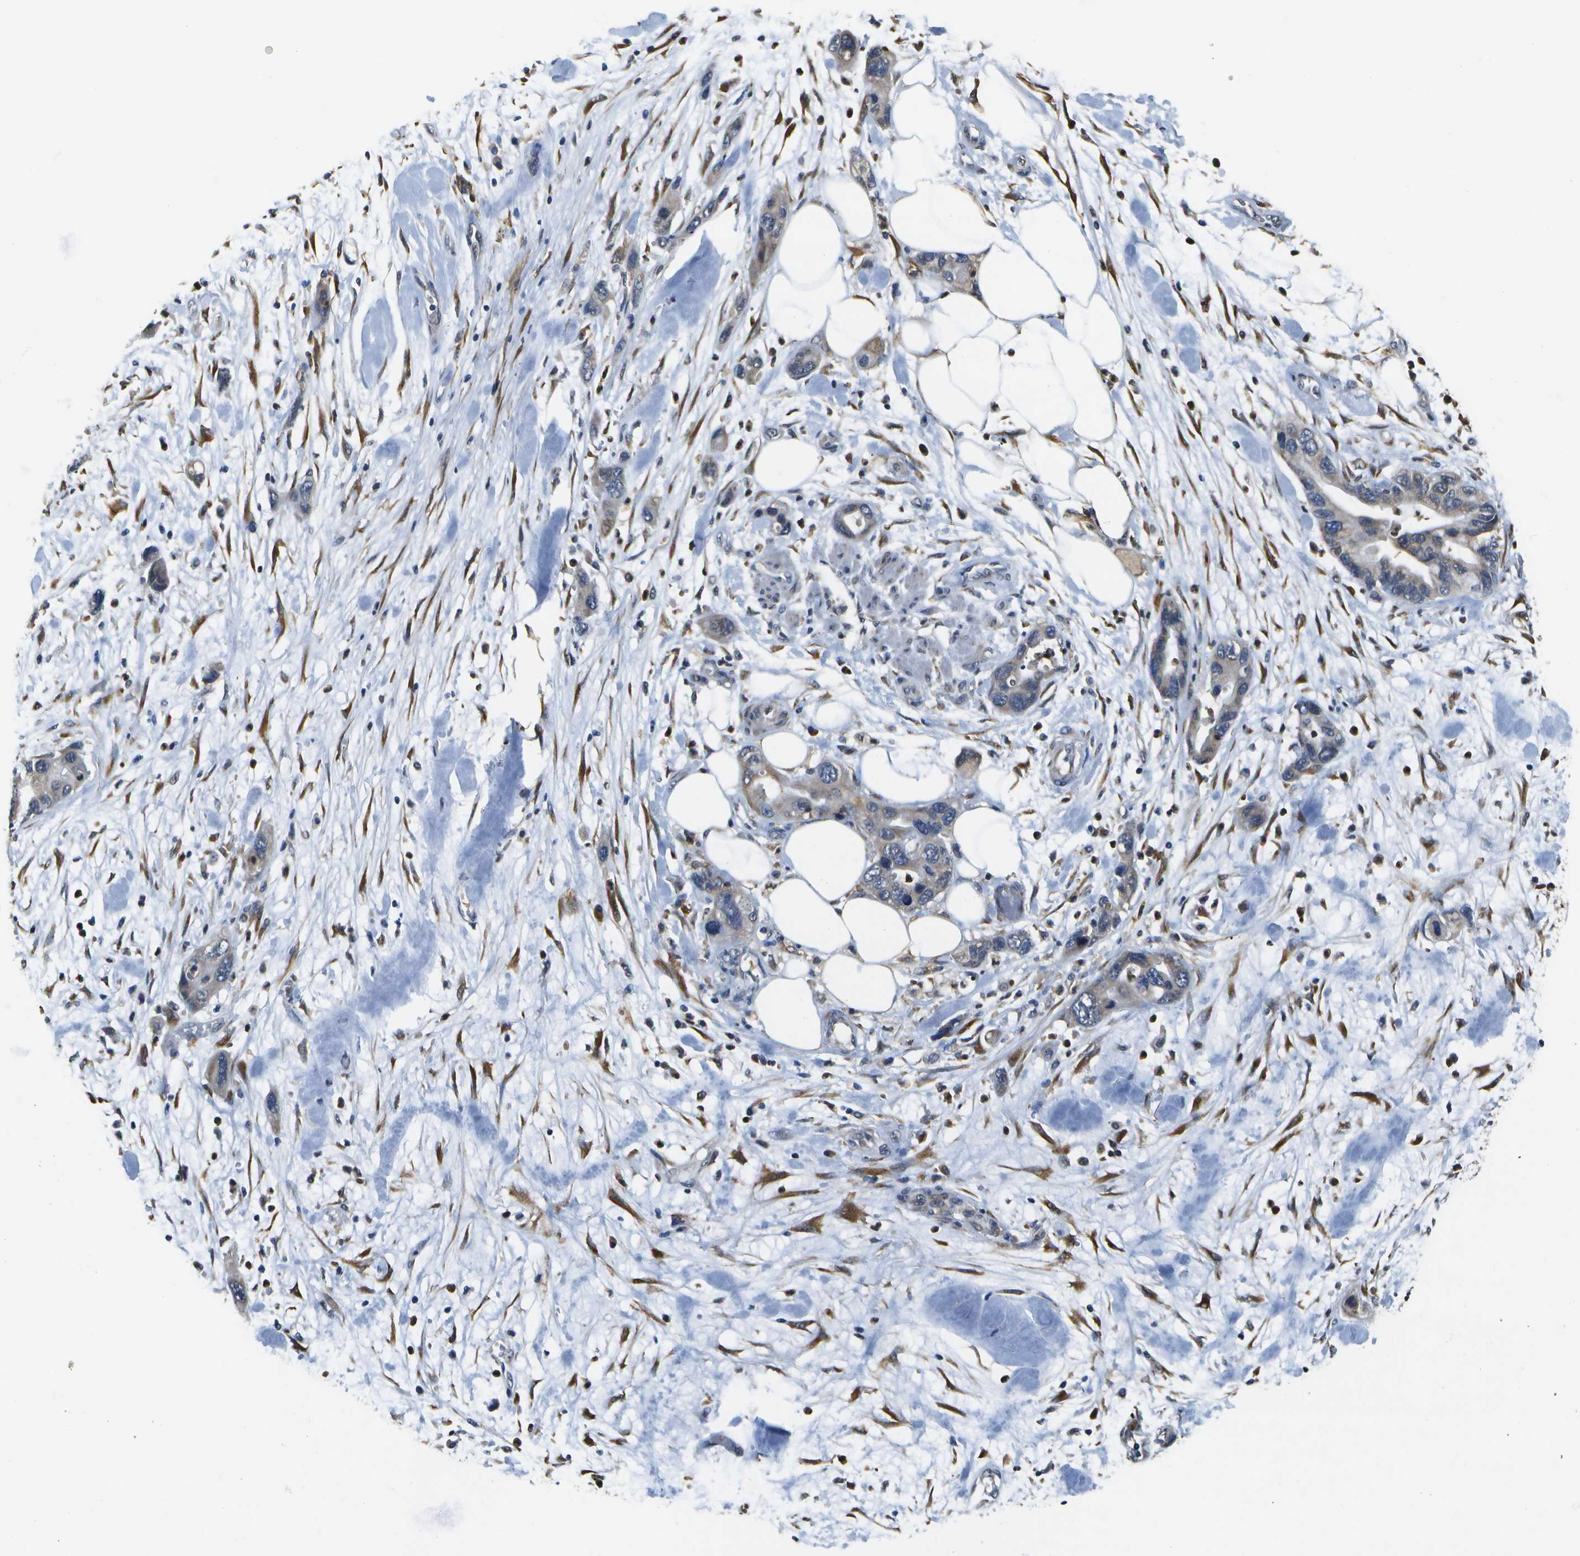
{"staining": {"intensity": "weak", "quantity": "<25%", "location": "cytoplasmic/membranous"}, "tissue": "pancreatic cancer", "cell_type": "Tumor cells", "image_type": "cancer", "snomed": [{"axis": "morphology", "description": "Normal tissue, NOS"}, {"axis": "morphology", "description": "Adenocarcinoma, NOS"}, {"axis": "topography", "description": "Pancreas"}], "caption": "High power microscopy photomicrograph of an IHC image of pancreatic cancer (adenocarcinoma), revealing no significant positivity in tumor cells. (Stains: DAB (3,3'-diaminobenzidine) immunohistochemistry with hematoxylin counter stain, Microscopy: brightfield microscopy at high magnification).", "gene": "DSE", "patient": {"sex": "female", "age": 71}}